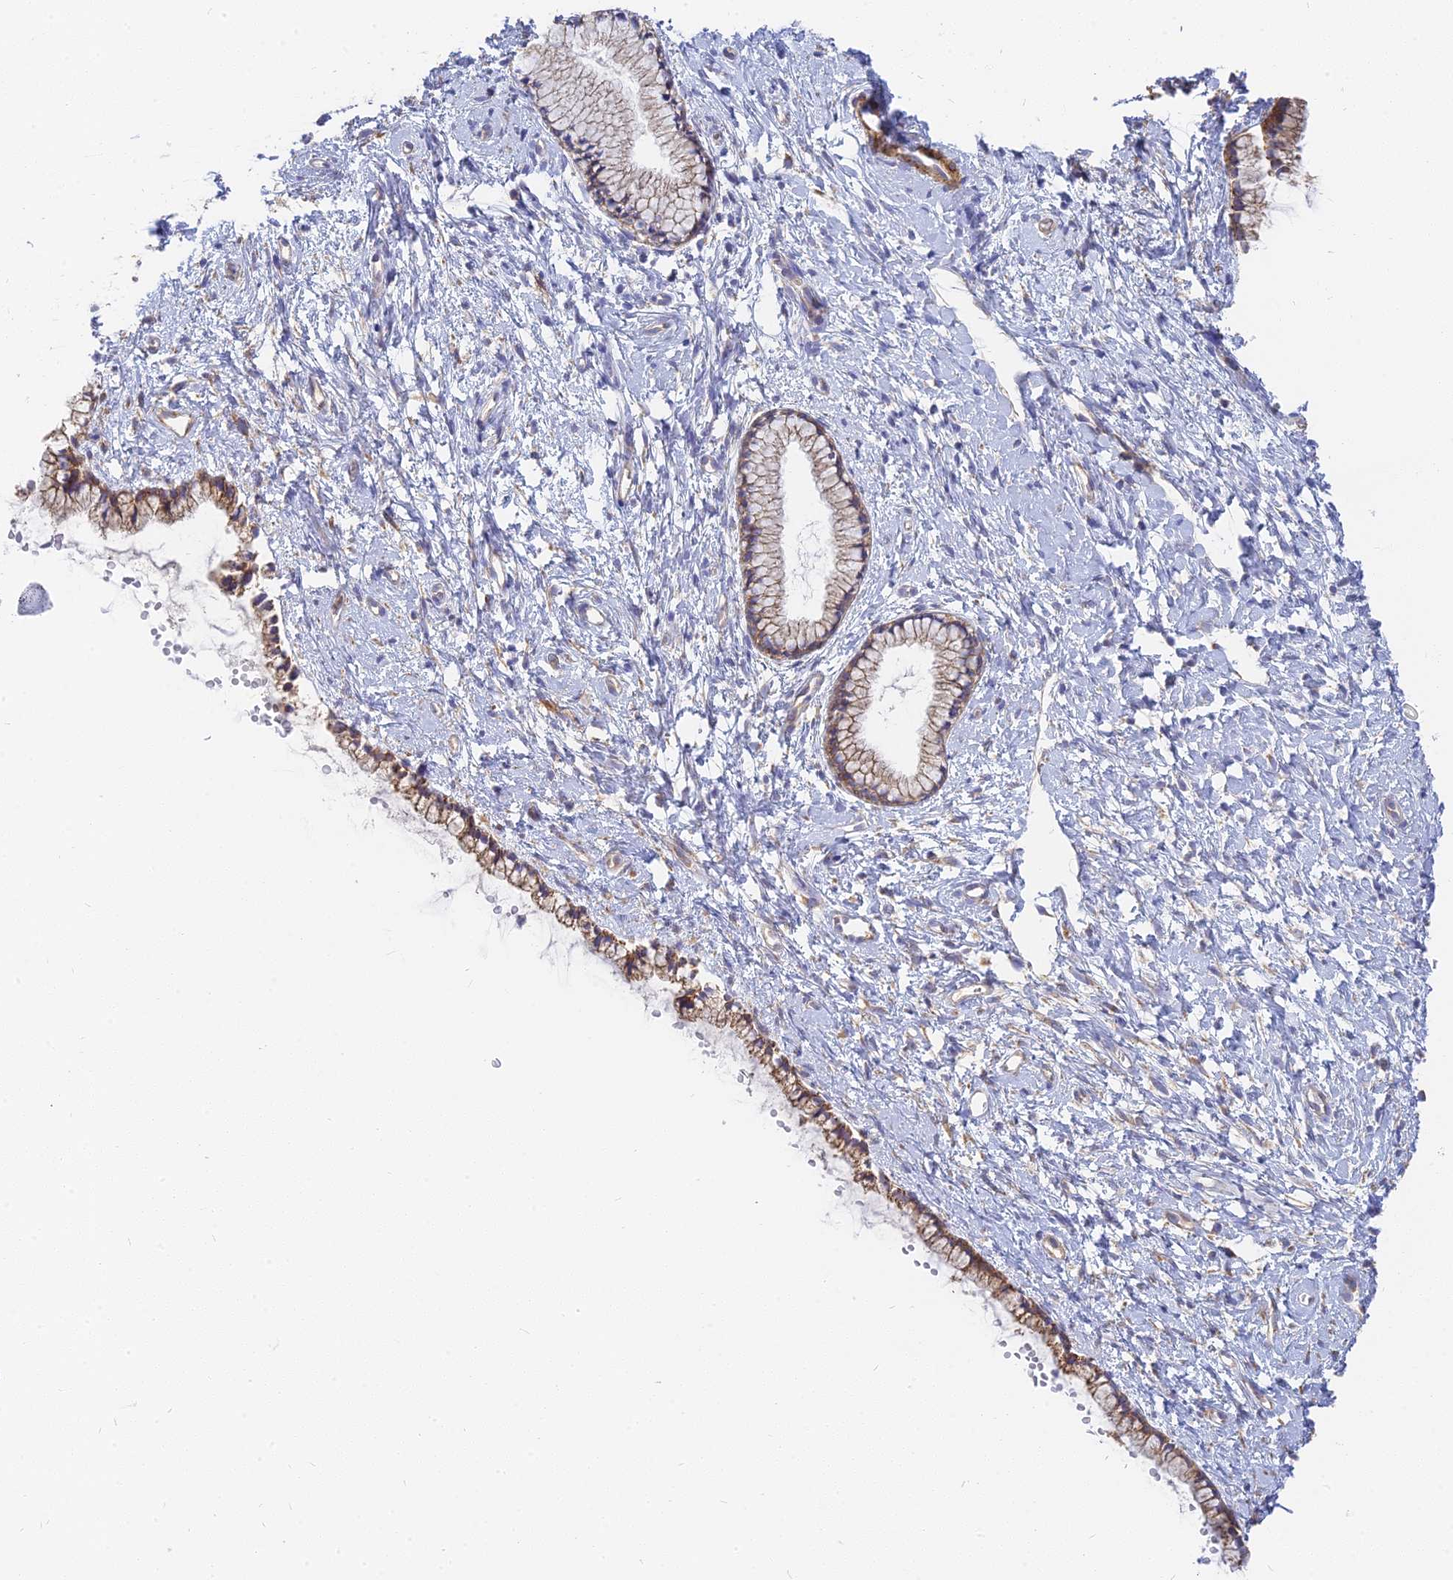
{"staining": {"intensity": "moderate", "quantity": ">75%", "location": "cytoplasmic/membranous"}, "tissue": "cervix", "cell_type": "Glandular cells", "image_type": "normal", "snomed": [{"axis": "morphology", "description": "Normal tissue, NOS"}, {"axis": "topography", "description": "Cervix"}], "caption": "Glandular cells reveal medium levels of moderate cytoplasmic/membranous expression in about >75% of cells in benign cervix. (Stains: DAB in brown, nuclei in blue, Microscopy: brightfield microscopy at high magnification).", "gene": "MRPL15", "patient": {"sex": "female", "age": 57}}